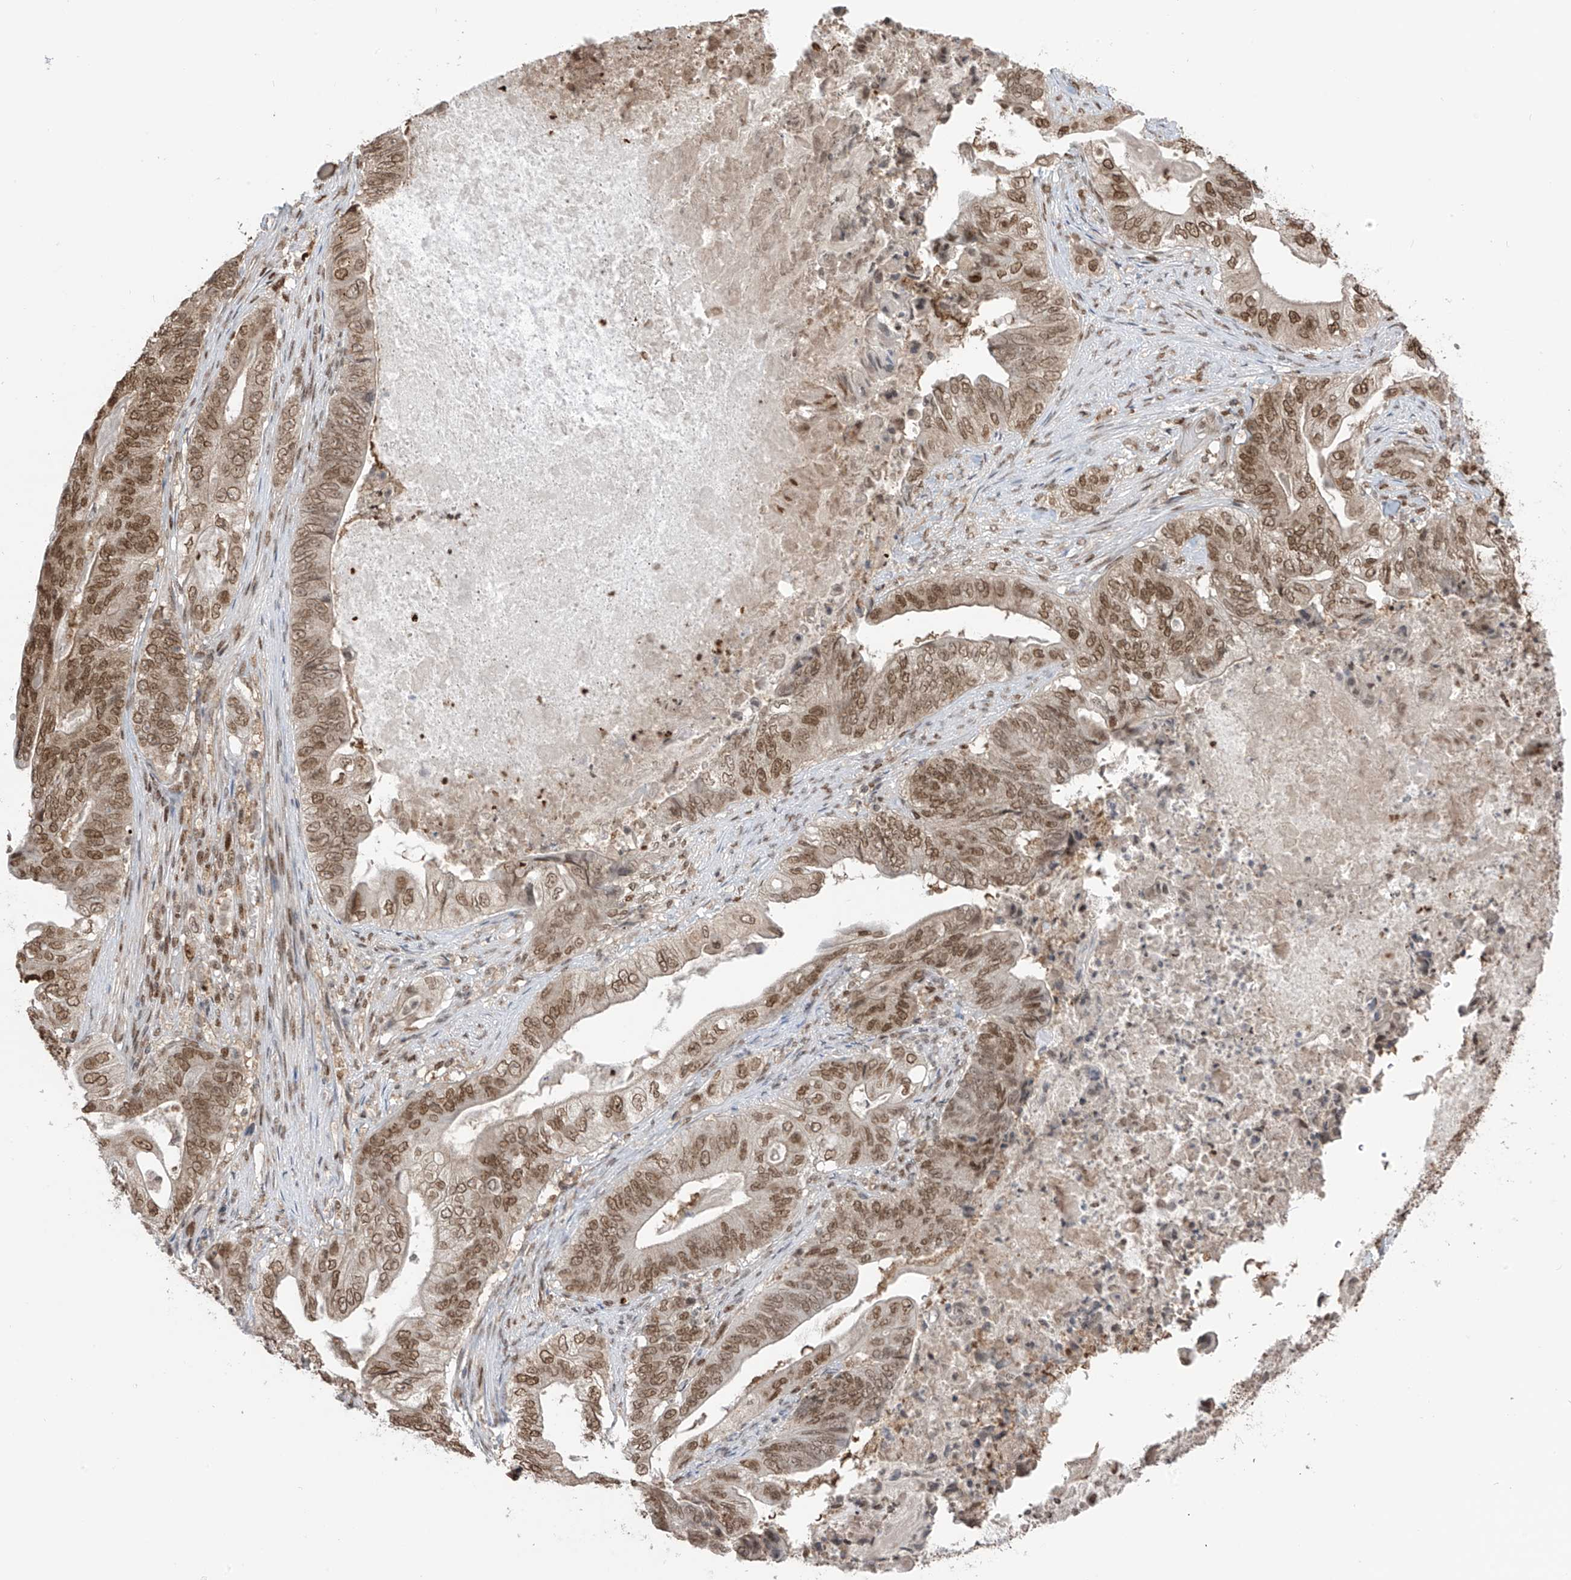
{"staining": {"intensity": "moderate", "quantity": ">75%", "location": "cytoplasmic/membranous,nuclear"}, "tissue": "stomach cancer", "cell_type": "Tumor cells", "image_type": "cancer", "snomed": [{"axis": "morphology", "description": "Adenocarcinoma, NOS"}, {"axis": "topography", "description": "Stomach"}], "caption": "Adenocarcinoma (stomach) tissue displays moderate cytoplasmic/membranous and nuclear staining in about >75% of tumor cells, visualized by immunohistochemistry. Nuclei are stained in blue.", "gene": "KPNB1", "patient": {"sex": "female", "age": 73}}